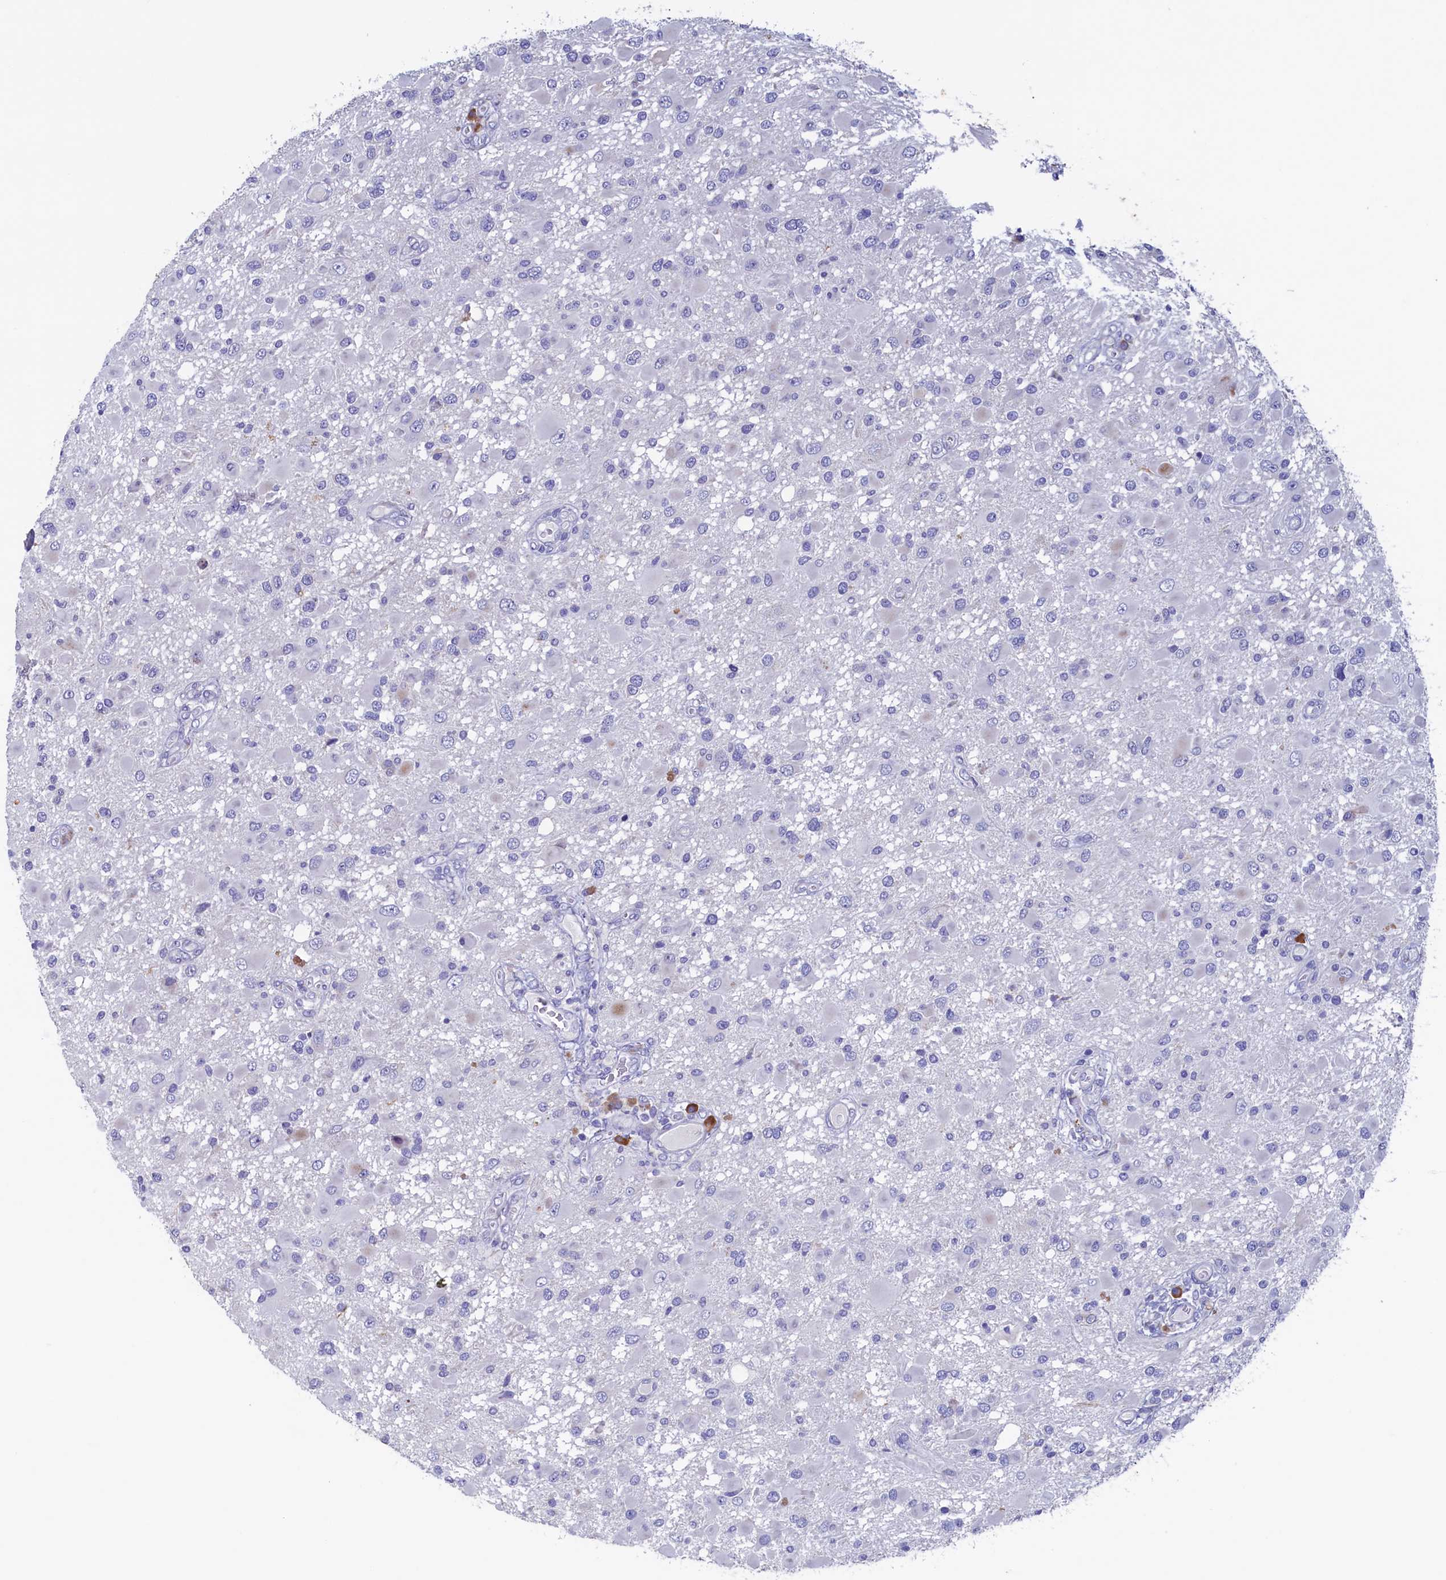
{"staining": {"intensity": "negative", "quantity": "none", "location": "none"}, "tissue": "glioma", "cell_type": "Tumor cells", "image_type": "cancer", "snomed": [{"axis": "morphology", "description": "Glioma, malignant, High grade"}, {"axis": "topography", "description": "Brain"}], "caption": "The micrograph displays no significant staining in tumor cells of glioma.", "gene": "CBLIF", "patient": {"sex": "male", "age": 53}}